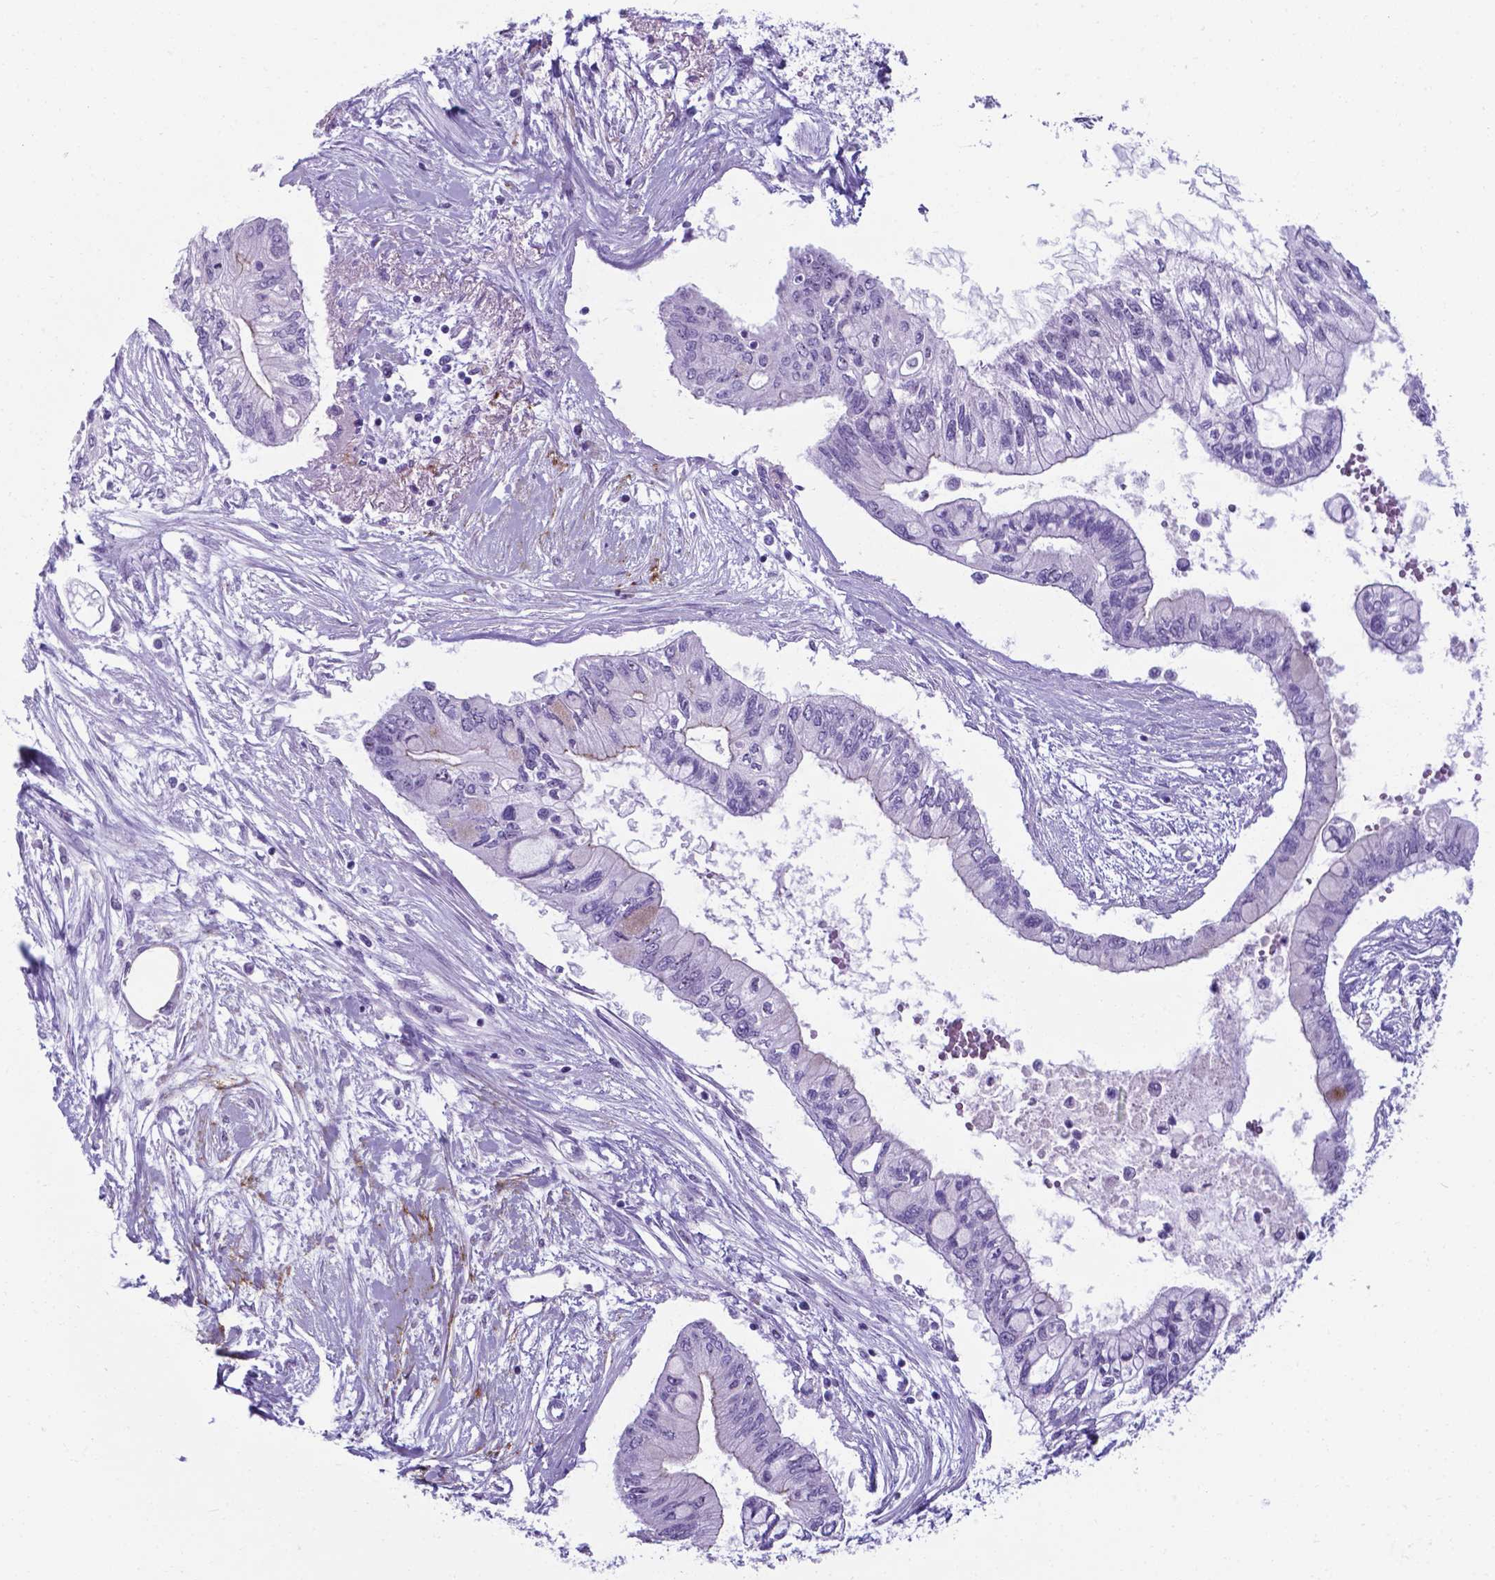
{"staining": {"intensity": "negative", "quantity": "none", "location": "none"}, "tissue": "pancreatic cancer", "cell_type": "Tumor cells", "image_type": "cancer", "snomed": [{"axis": "morphology", "description": "Adenocarcinoma, NOS"}, {"axis": "topography", "description": "Pancreas"}], "caption": "Protein analysis of pancreatic adenocarcinoma exhibits no significant positivity in tumor cells.", "gene": "AP5B1", "patient": {"sex": "female", "age": 77}}